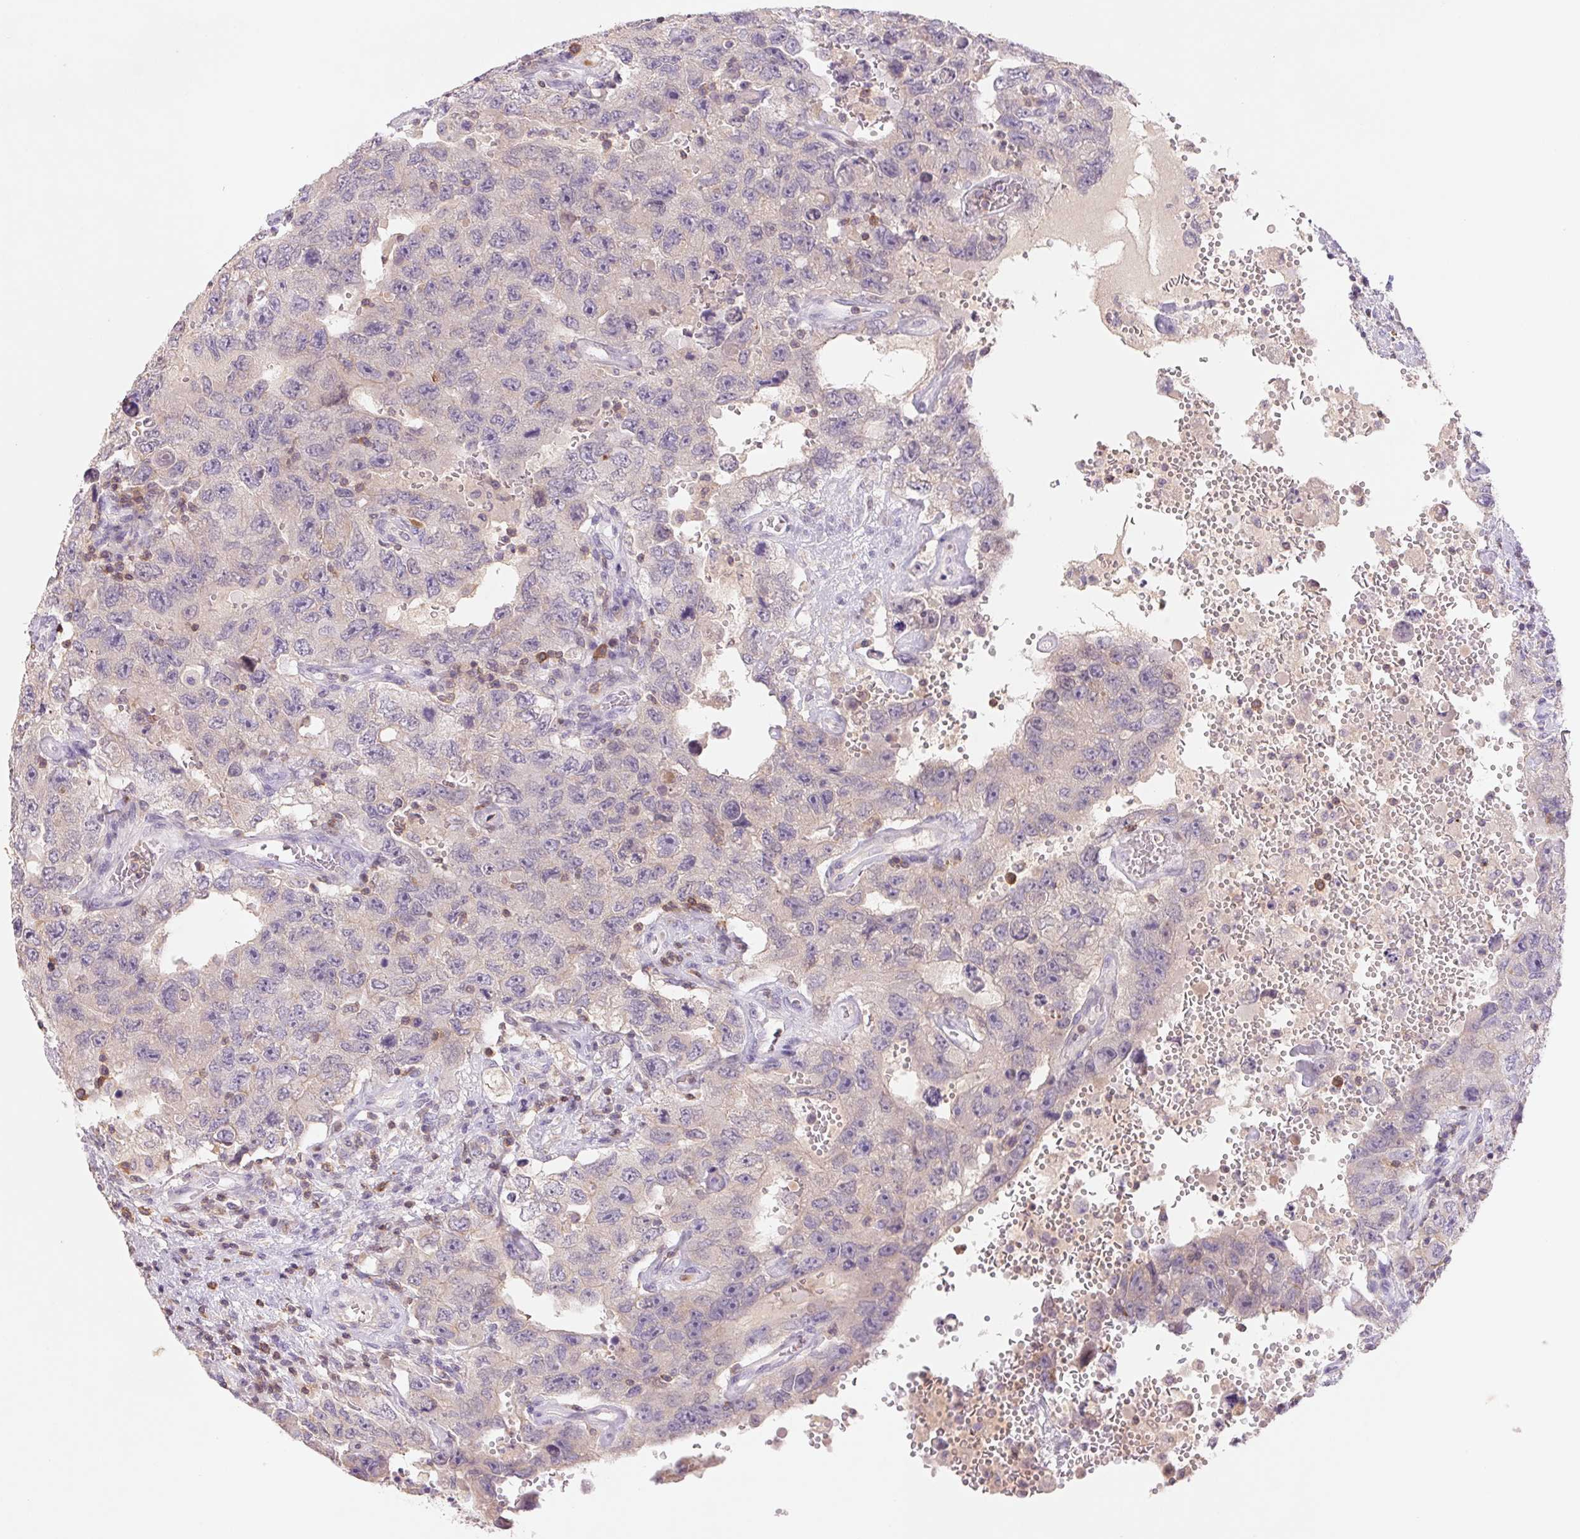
{"staining": {"intensity": "negative", "quantity": "none", "location": "none"}, "tissue": "testis cancer", "cell_type": "Tumor cells", "image_type": "cancer", "snomed": [{"axis": "morphology", "description": "Carcinoma, Embryonal, NOS"}, {"axis": "topography", "description": "Testis"}], "caption": "Protein analysis of testis embryonal carcinoma displays no significant staining in tumor cells.", "gene": "KIF26A", "patient": {"sex": "male", "age": 26}}